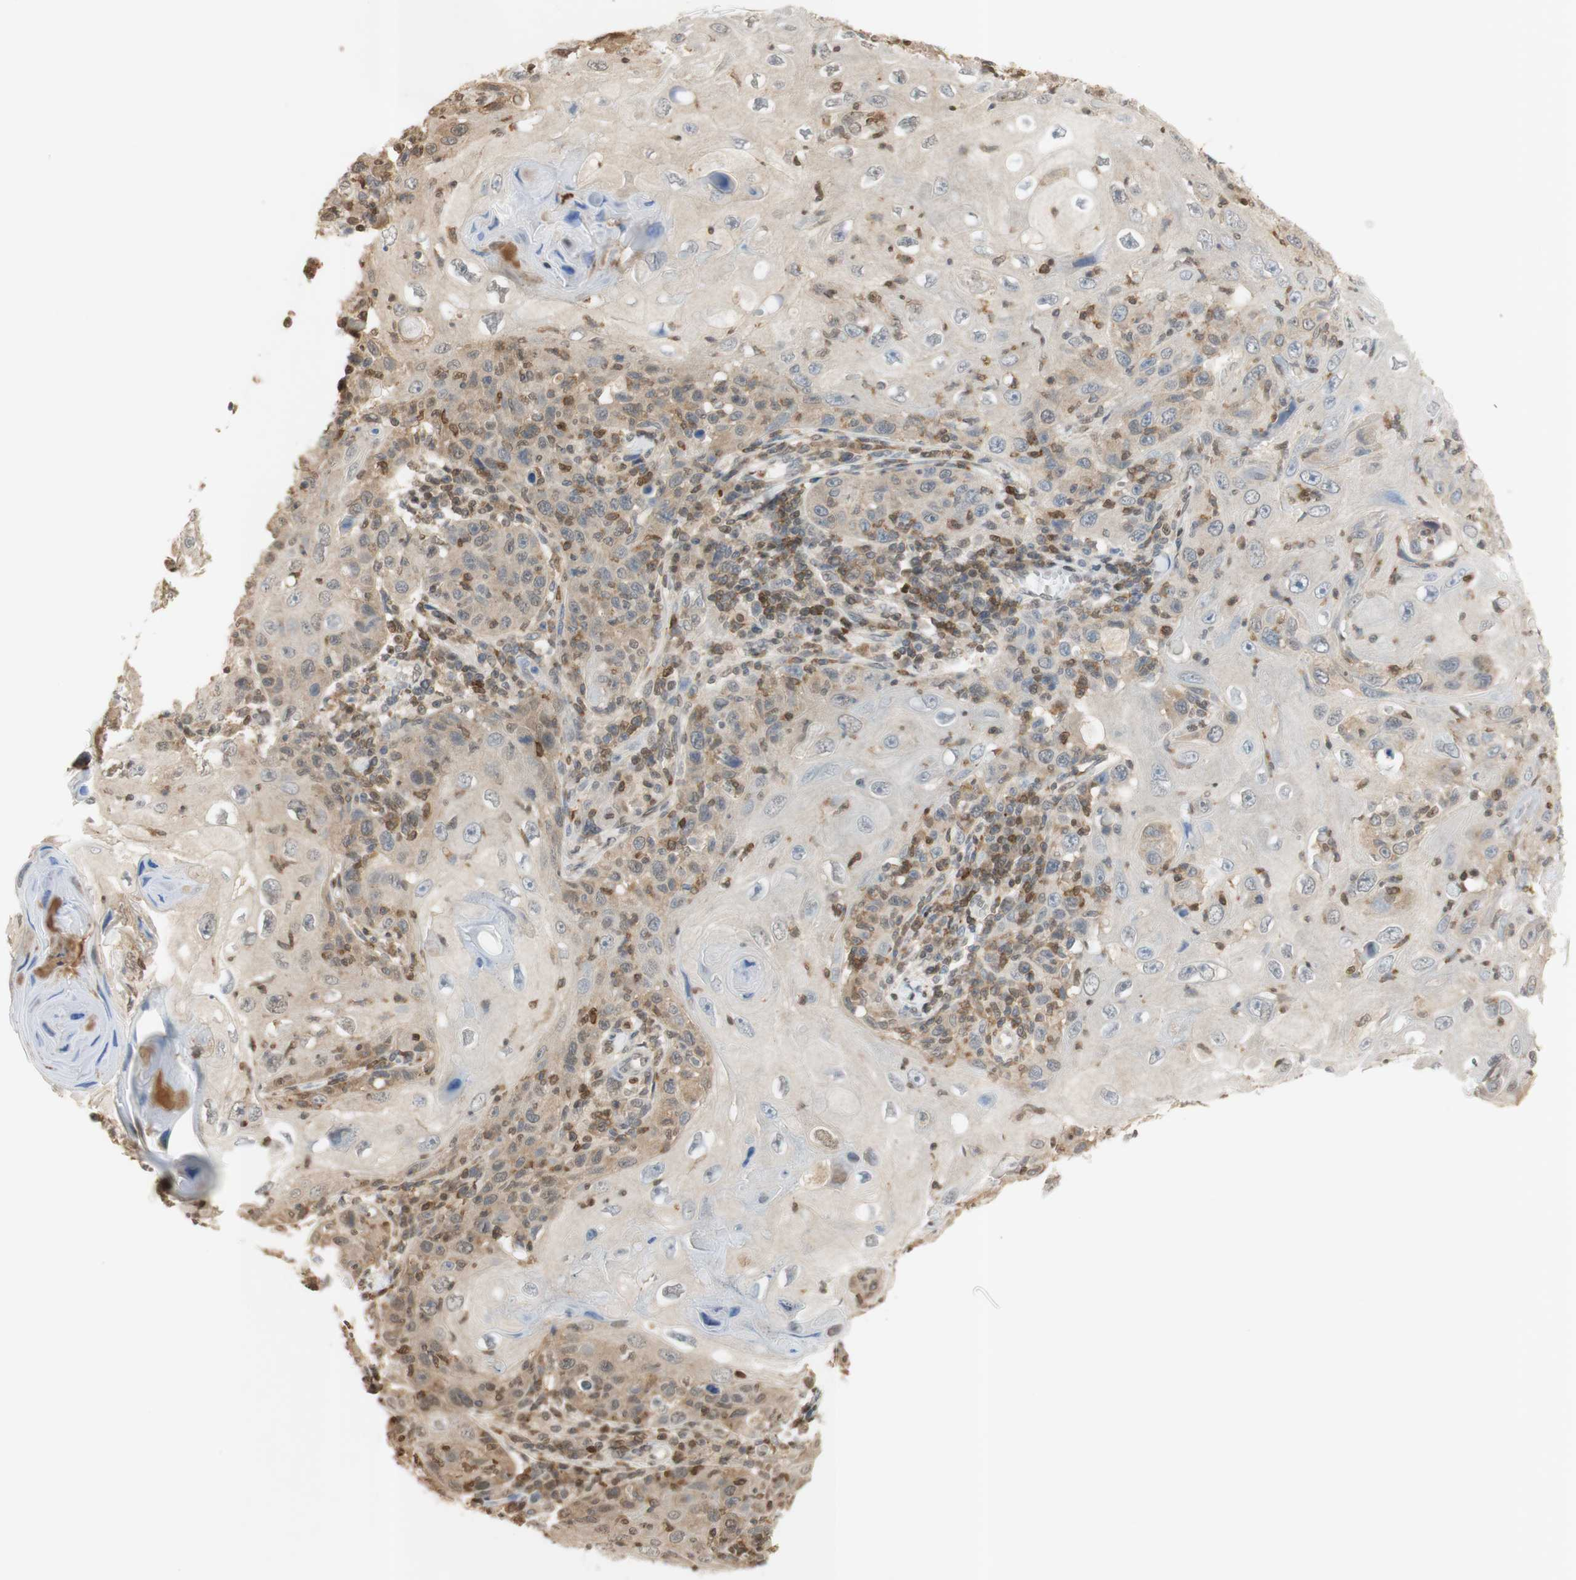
{"staining": {"intensity": "weak", "quantity": "25%-75%", "location": "cytoplasmic/membranous"}, "tissue": "skin cancer", "cell_type": "Tumor cells", "image_type": "cancer", "snomed": [{"axis": "morphology", "description": "Squamous cell carcinoma, NOS"}, {"axis": "topography", "description": "Skin"}], "caption": "Immunohistochemical staining of human skin cancer (squamous cell carcinoma) displays low levels of weak cytoplasmic/membranous protein expression in about 25%-75% of tumor cells.", "gene": "NAP1L4", "patient": {"sex": "female", "age": 88}}